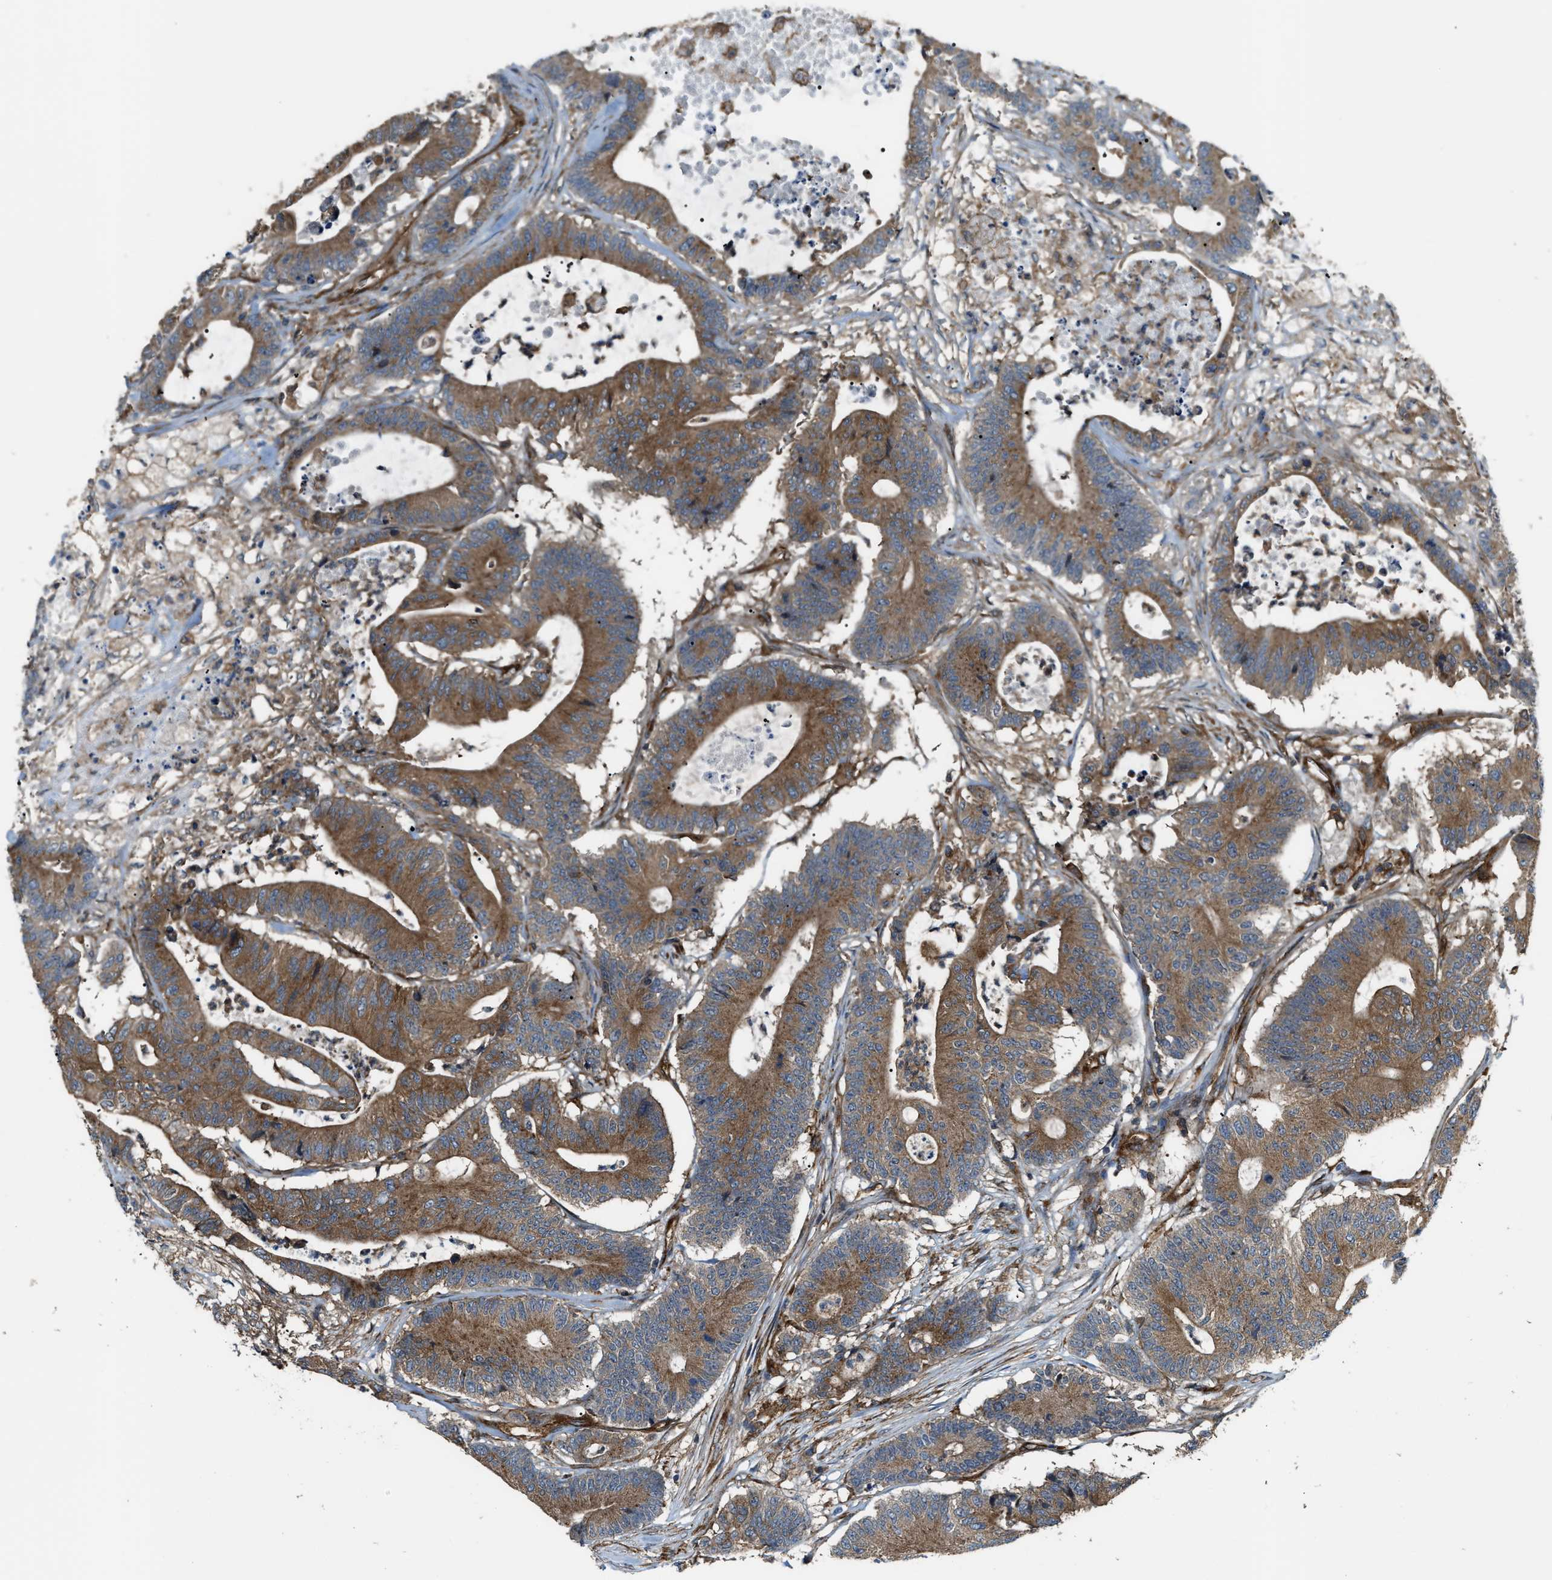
{"staining": {"intensity": "moderate", "quantity": ">75%", "location": "cytoplasmic/membranous"}, "tissue": "colorectal cancer", "cell_type": "Tumor cells", "image_type": "cancer", "snomed": [{"axis": "morphology", "description": "Adenocarcinoma, NOS"}, {"axis": "topography", "description": "Colon"}], "caption": "The immunohistochemical stain highlights moderate cytoplasmic/membranous staining in tumor cells of colorectal cancer (adenocarcinoma) tissue.", "gene": "PICALM", "patient": {"sex": "female", "age": 84}}